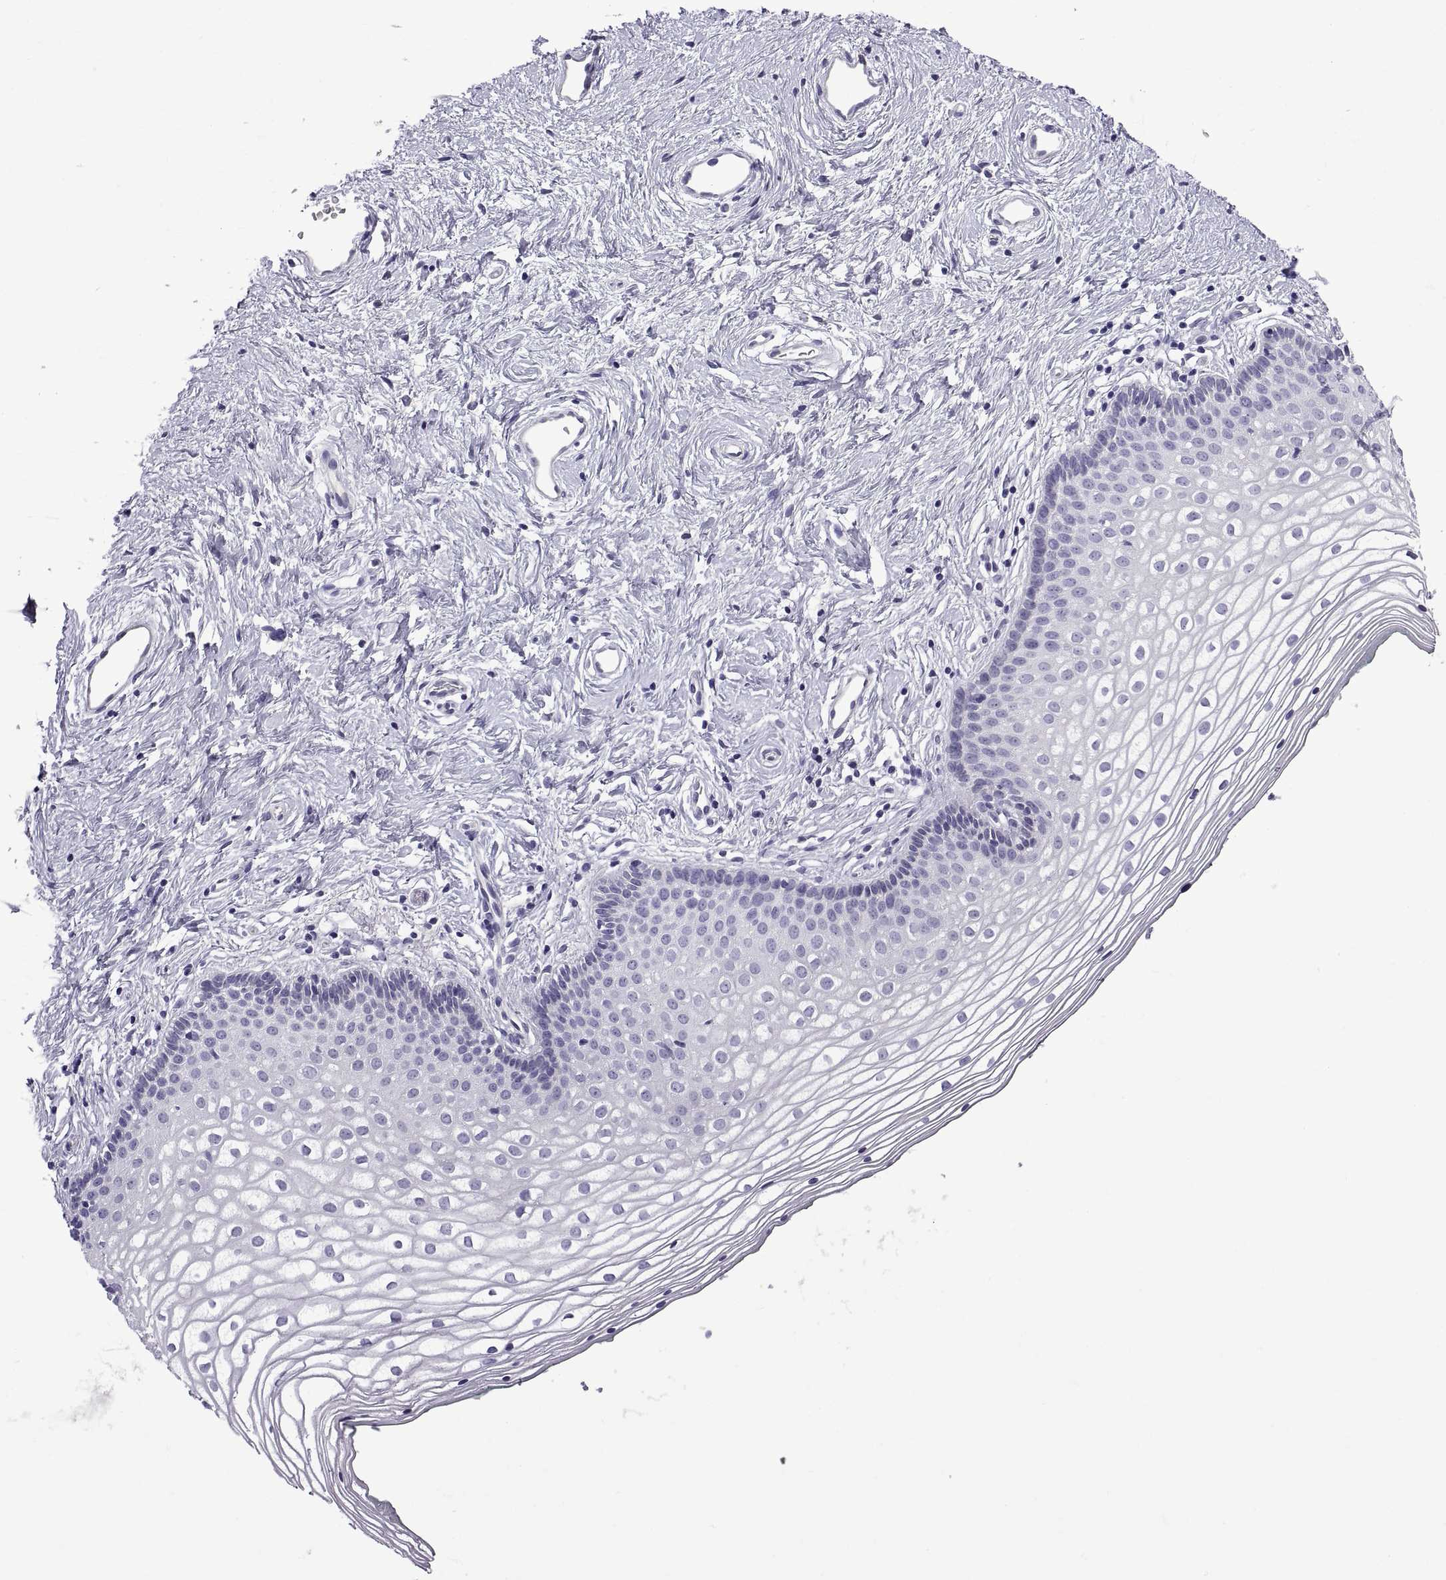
{"staining": {"intensity": "negative", "quantity": "none", "location": "none"}, "tissue": "vagina", "cell_type": "Squamous epithelial cells", "image_type": "normal", "snomed": [{"axis": "morphology", "description": "Normal tissue, NOS"}, {"axis": "topography", "description": "Vagina"}], "caption": "This is an immunohistochemistry image of unremarkable vagina. There is no expression in squamous epithelial cells.", "gene": "SPDYE10", "patient": {"sex": "female", "age": 36}}